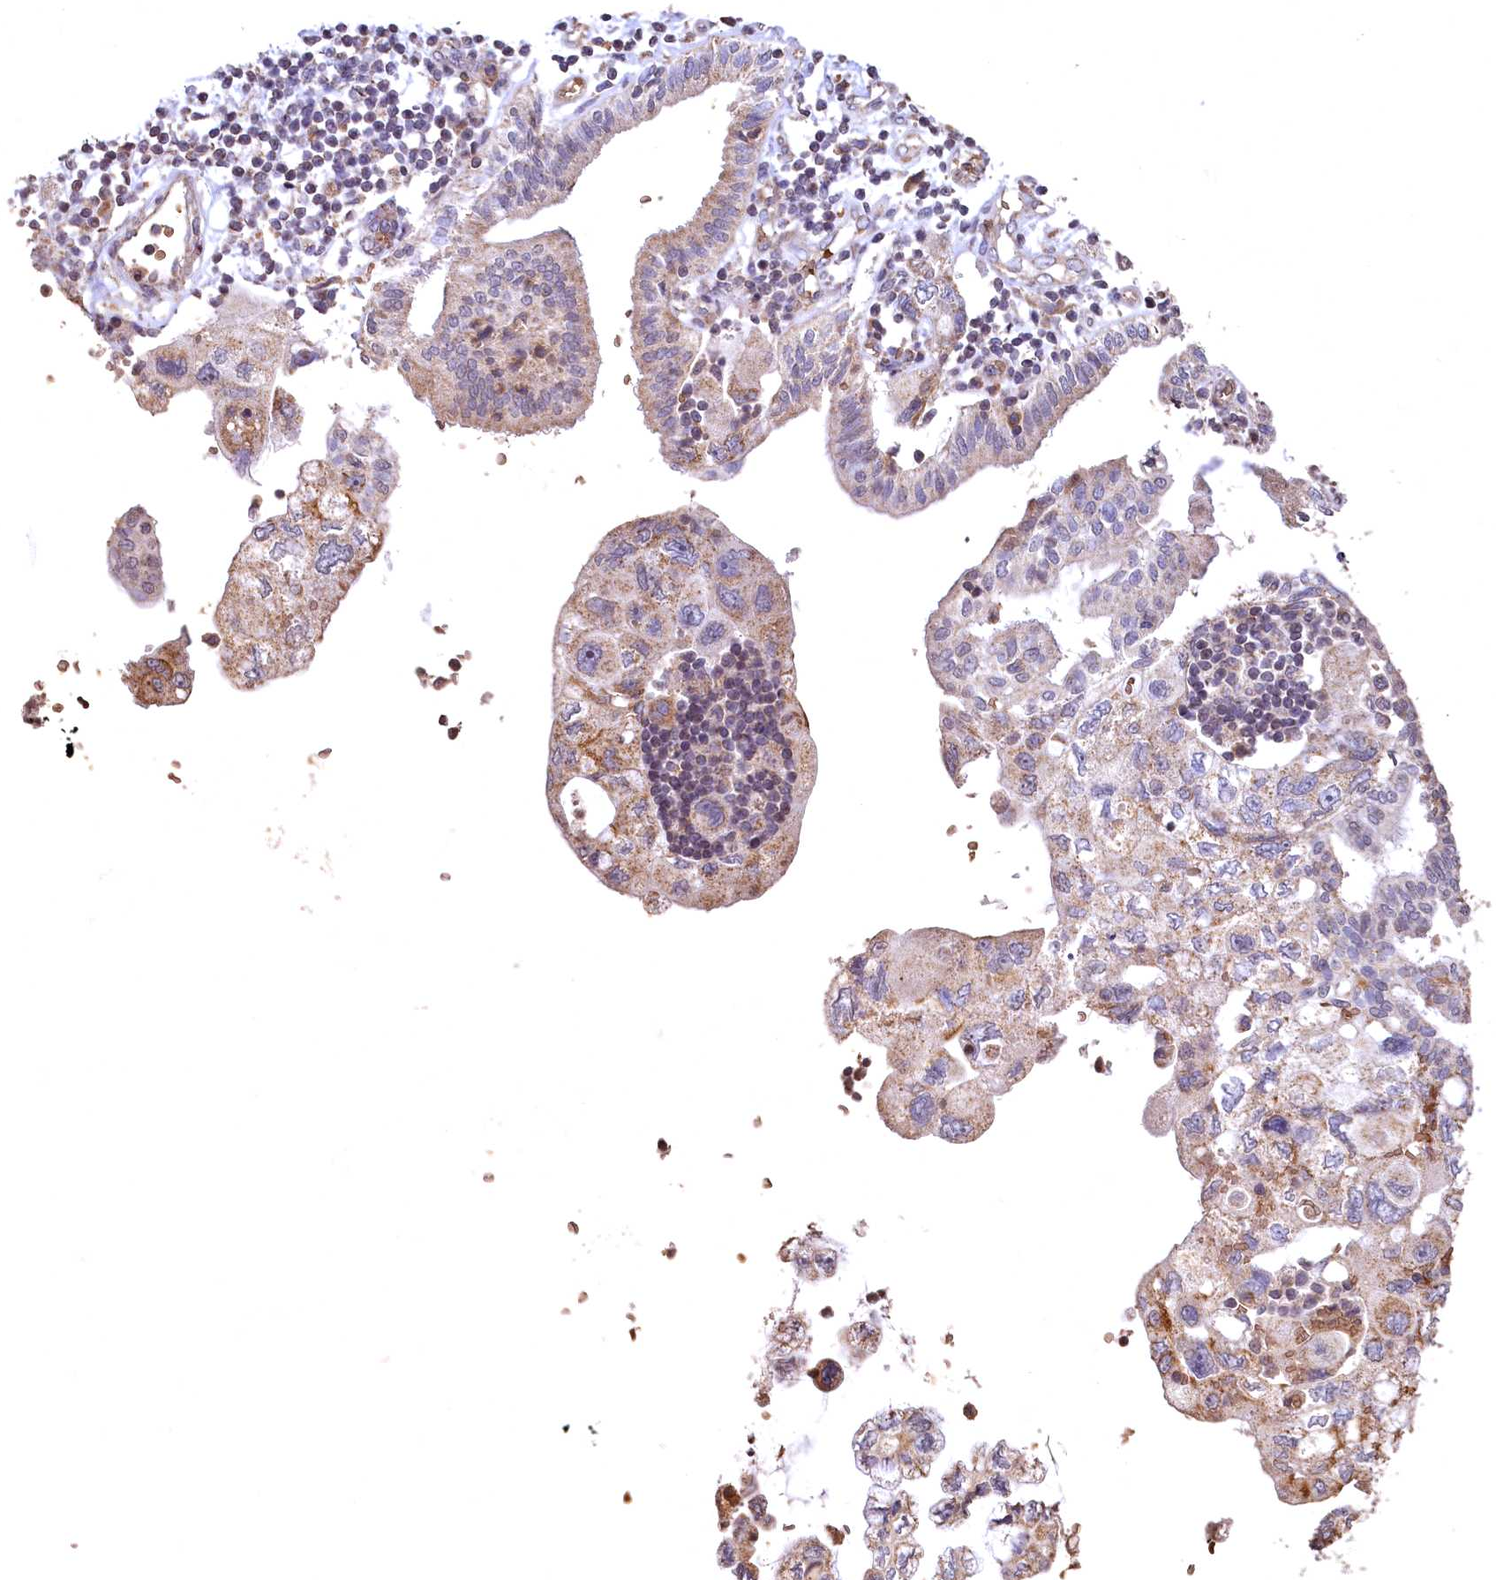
{"staining": {"intensity": "weak", "quantity": ">75%", "location": "cytoplasmic/membranous"}, "tissue": "pancreatic cancer", "cell_type": "Tumor cells", "image_type": "cancer", "snomed": [{"axis": "morphology", "description": "Adenocarcinoma, NOS"}, {"axis": "topography", "description": "Pancreas"}], "caption": "Immunohistochemical staining of human pancreatic cancer (adenocarcinoma) exhibits low levels of weak cytoplasmic/membranous positivity in about >75% of tumor cells.", "gene": "SPTA1", "patient": {"sex": "female", "age": 73}}